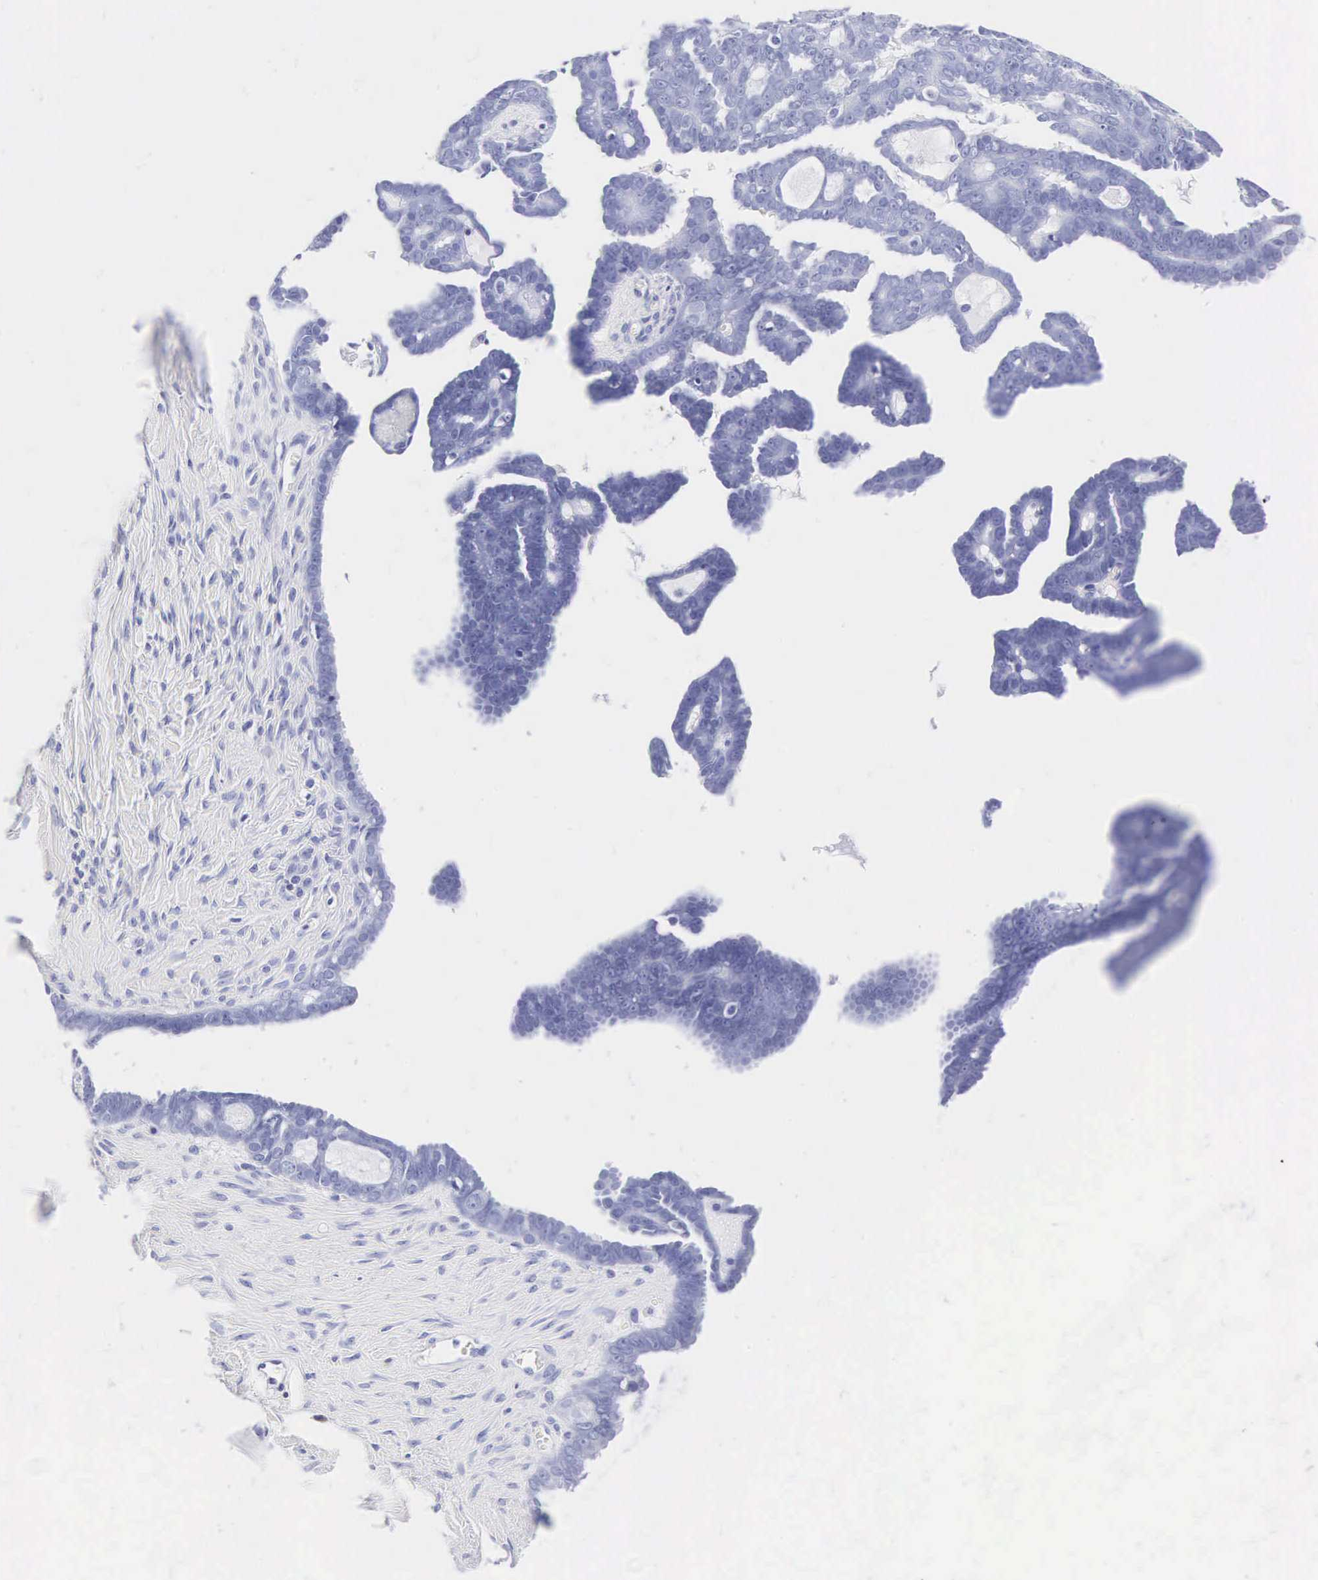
{"staining": {"intensity": "negative", "quantity": "none", "location": "none"}, "tissue": "ovarian cancer", "cell_type": "Tumor cells", "image_type": "cancer", "snomed": [{"axis": "morphology", "description": "Cystadenocarcinoma, serous, NOS"}, {"axis": "topography", "description": "Ovary"}], "caption": "Serous cystadenocarcinoma (ovarian) stained for a protein using IHC exhibits no staining tumor cells.", "gene": "INS", "patient": {"sex": "female", "age": 71}}